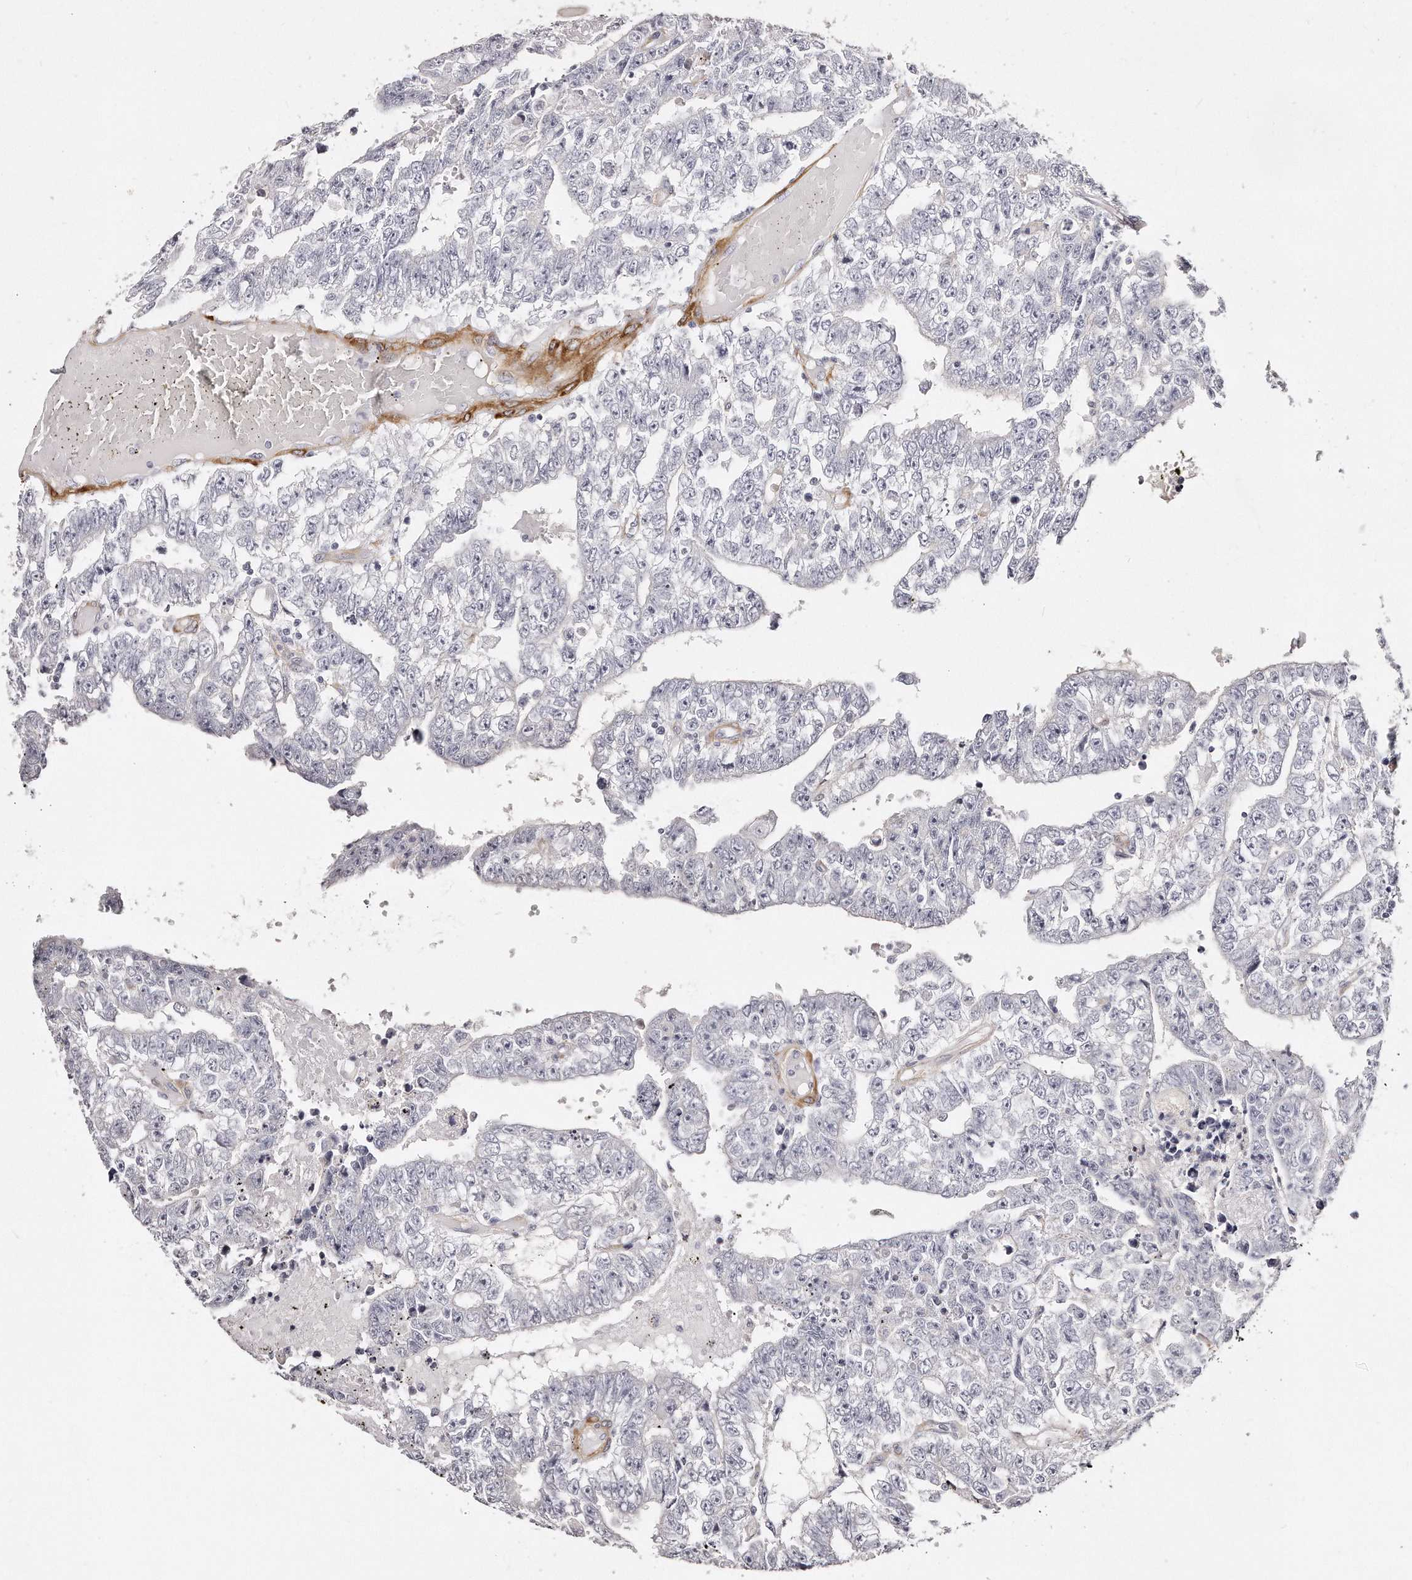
{"staining": {"intensity": "negative", "quantity": "none", "location": "none"}, "tissue": "testis cancer", "cell_type": "Tumor cells", "image_type": "cancer", "snomed": [{"axis": "morphology", "description": "Carcinoma, Embryonal, NOS"}, {"axis": "topography", "description": "Testis"}], "caption": "Protein analysis of testis cancer (embryonal carcinoma) reveals no significant positivity in tumor cells.", "gene": "LMOD1", "patient": {"sex": "male", "age": 25}}